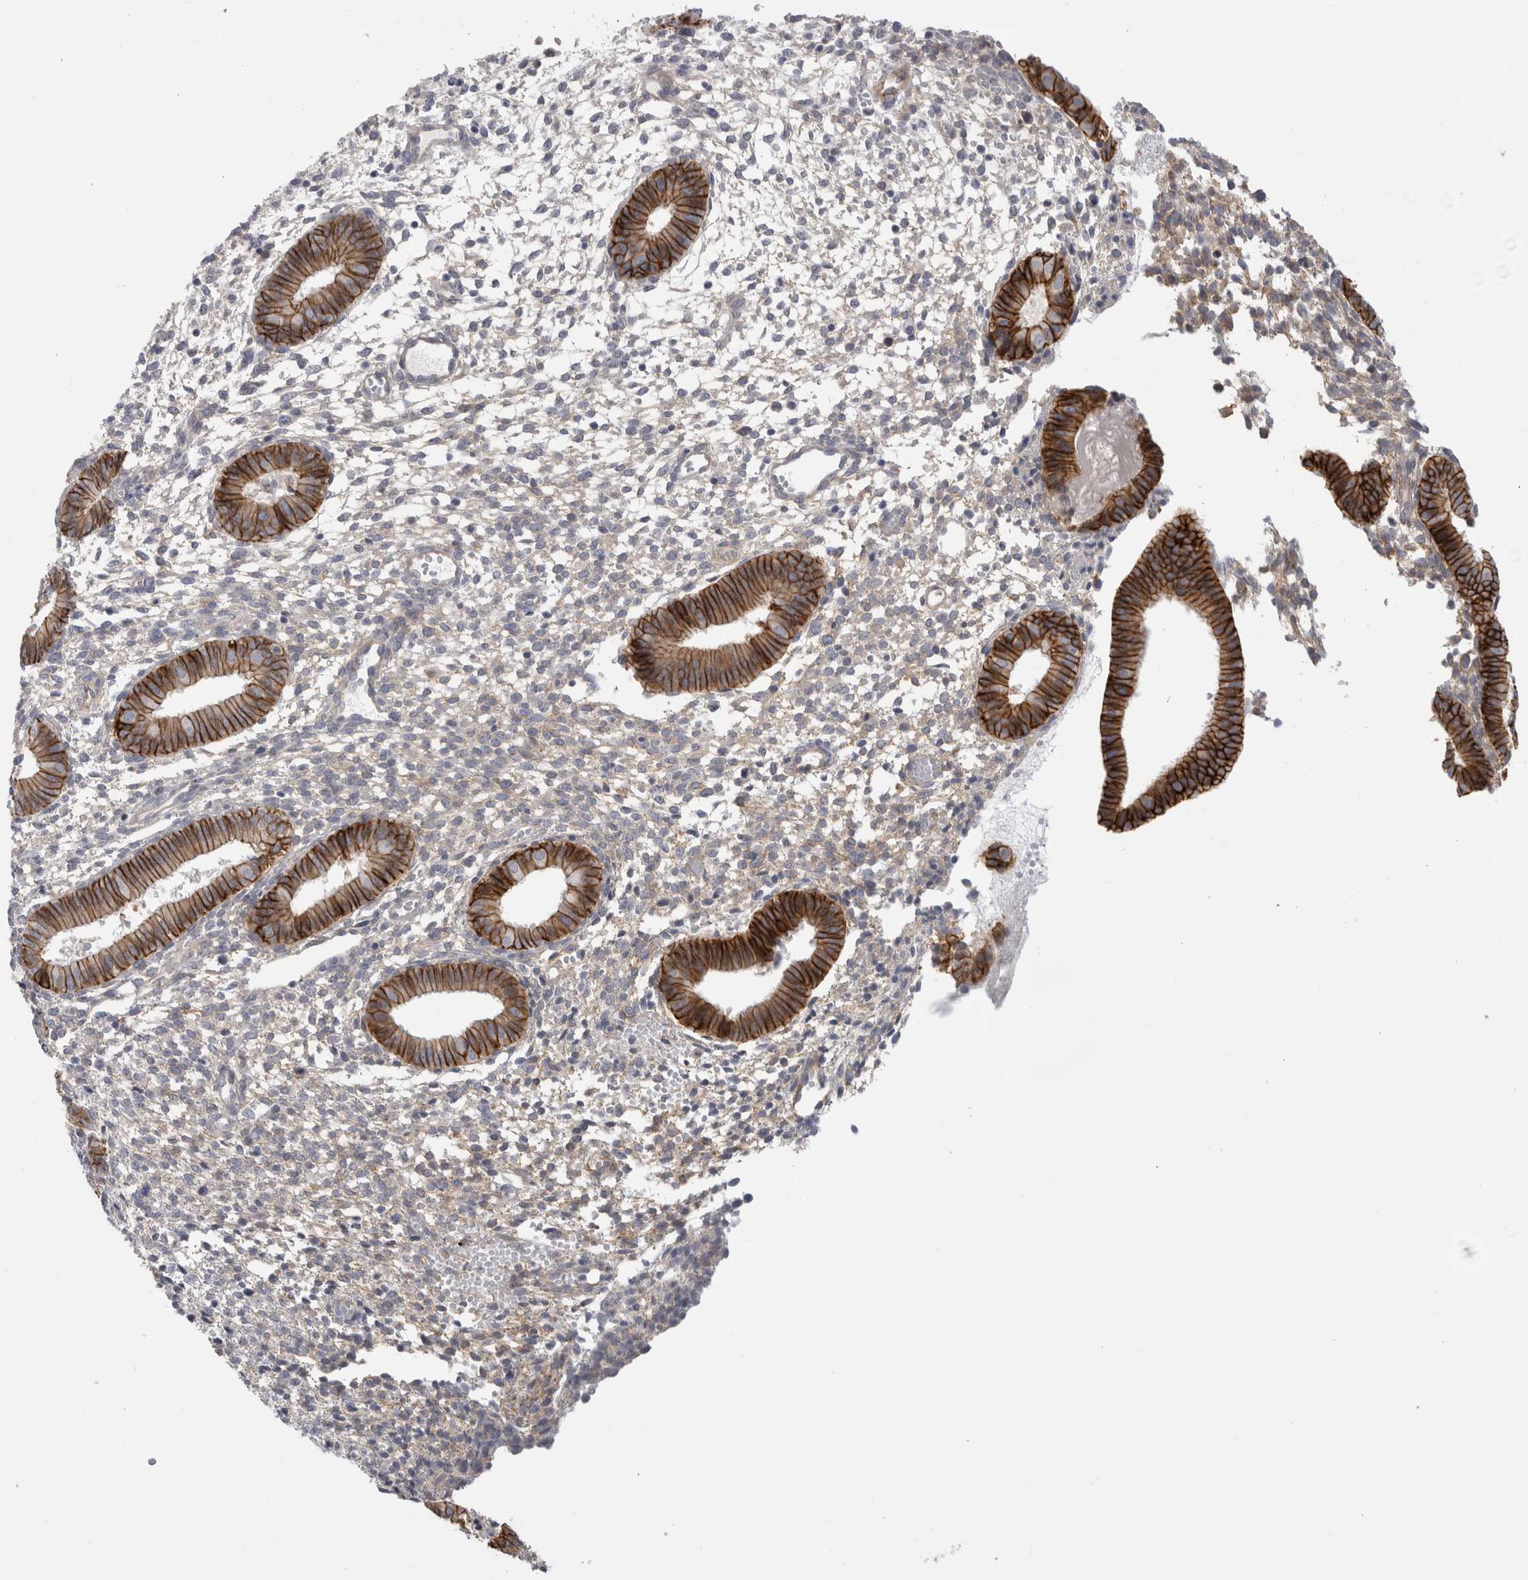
{"staining": {"intensity": "weak", "quantity": "<25%", "location": "cytoplasmic/membranous"}, "tissue": "endometrium", "cell_type": "Cells in endometrial stroma", "image_type": "normal", "snomed": [{"axis": "morphology", "description": "Normal tissue, NOS"}, {"axis": "topography", "description": "Endometrium"}], "caption": "Protein analysis of normal endometrium displays no significant positivity in cells in endometrial stroma. (DAB (3,3'-diaminobenzidine) immunohistochemistry (IHC) visualized using brightfield microscopy, high magnification).", "gene": "VANGL1", "patient": {"sex": "female", "age": 46}}